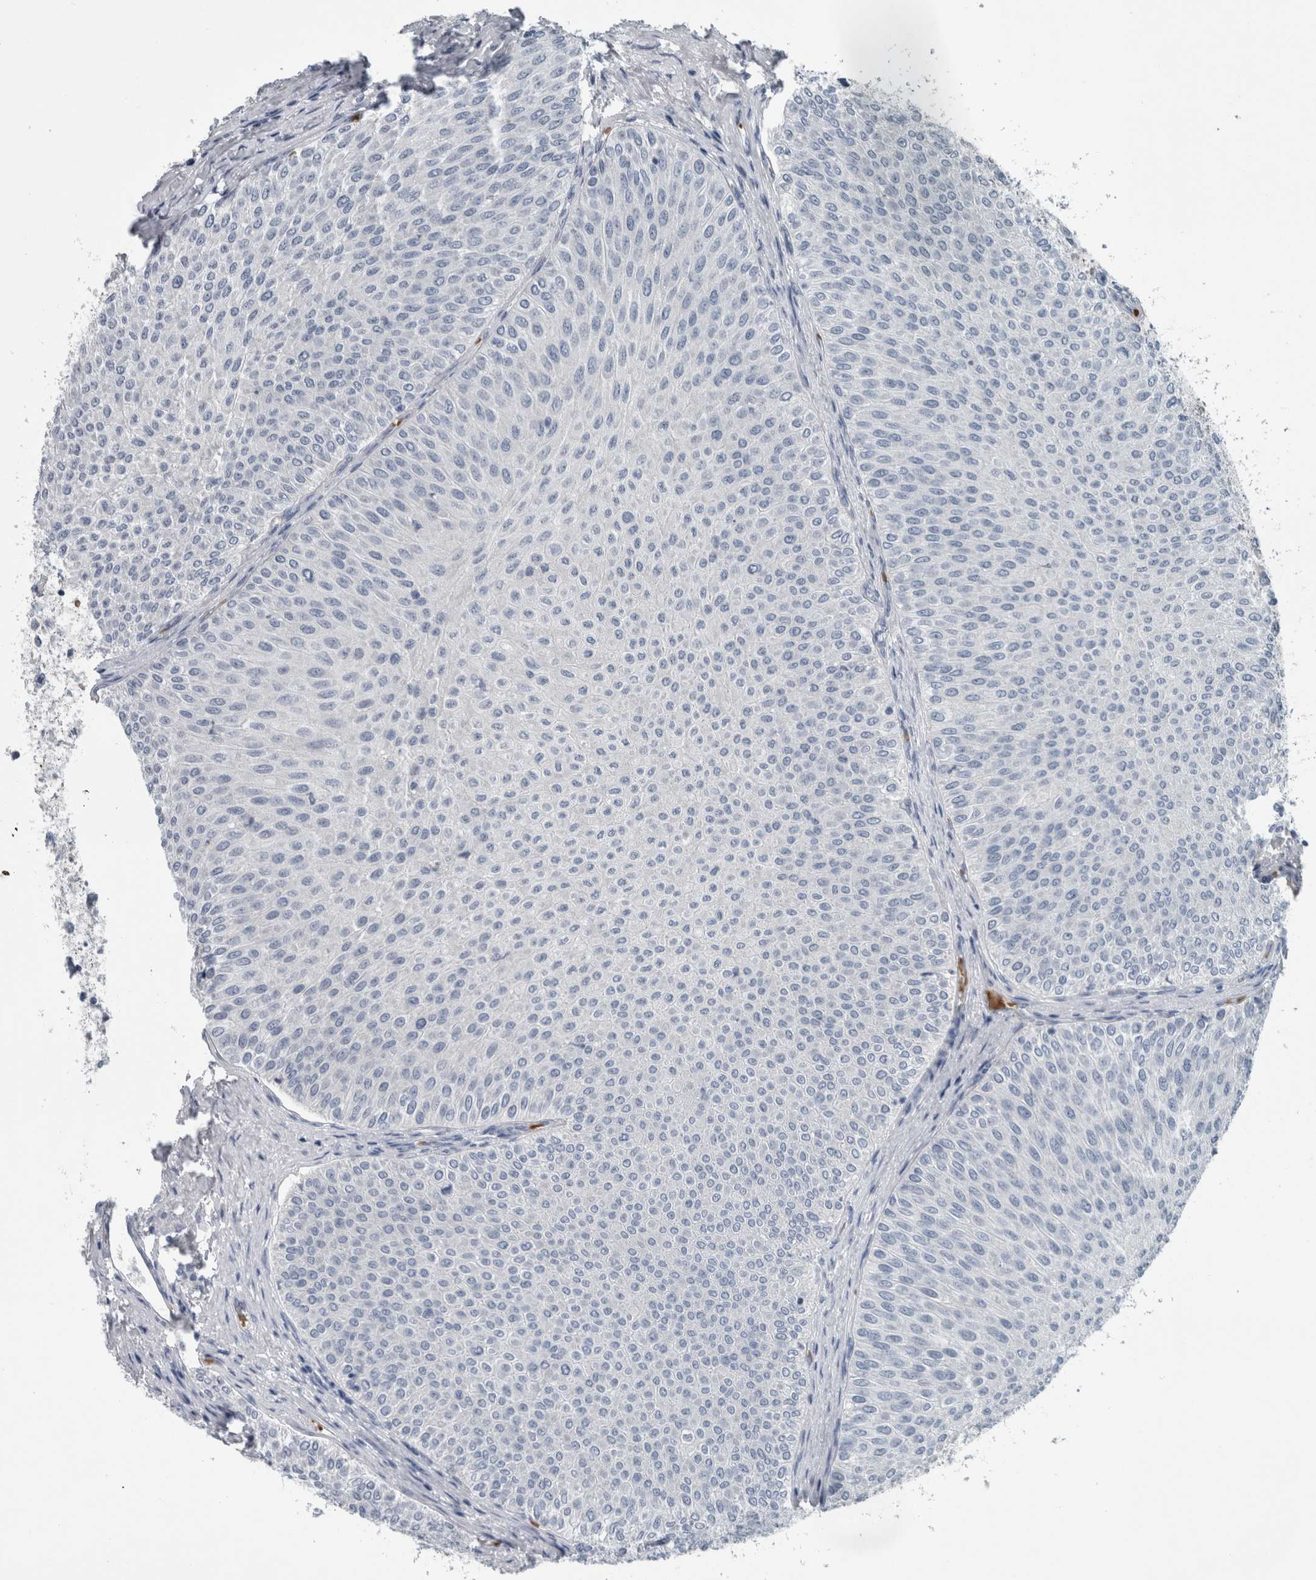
{"staining": {"intensity": "negative", "quantity": "none", "location": "none"}, "tissue": "urothelial cancer", "cell_type": "Tumor cells", "image_type": "cancer", "snomed": [{"axis": "morphology", "description": "Urothelial carcinoma, Low grade"}, {"axis": "topography", "description": "Urinary bladder"}], "caption": "Tumor cells are negative for protein expression in human urothelial cancer.", "gene": "SH3GL2", "patient": {"sex": "male", "age": 78}}